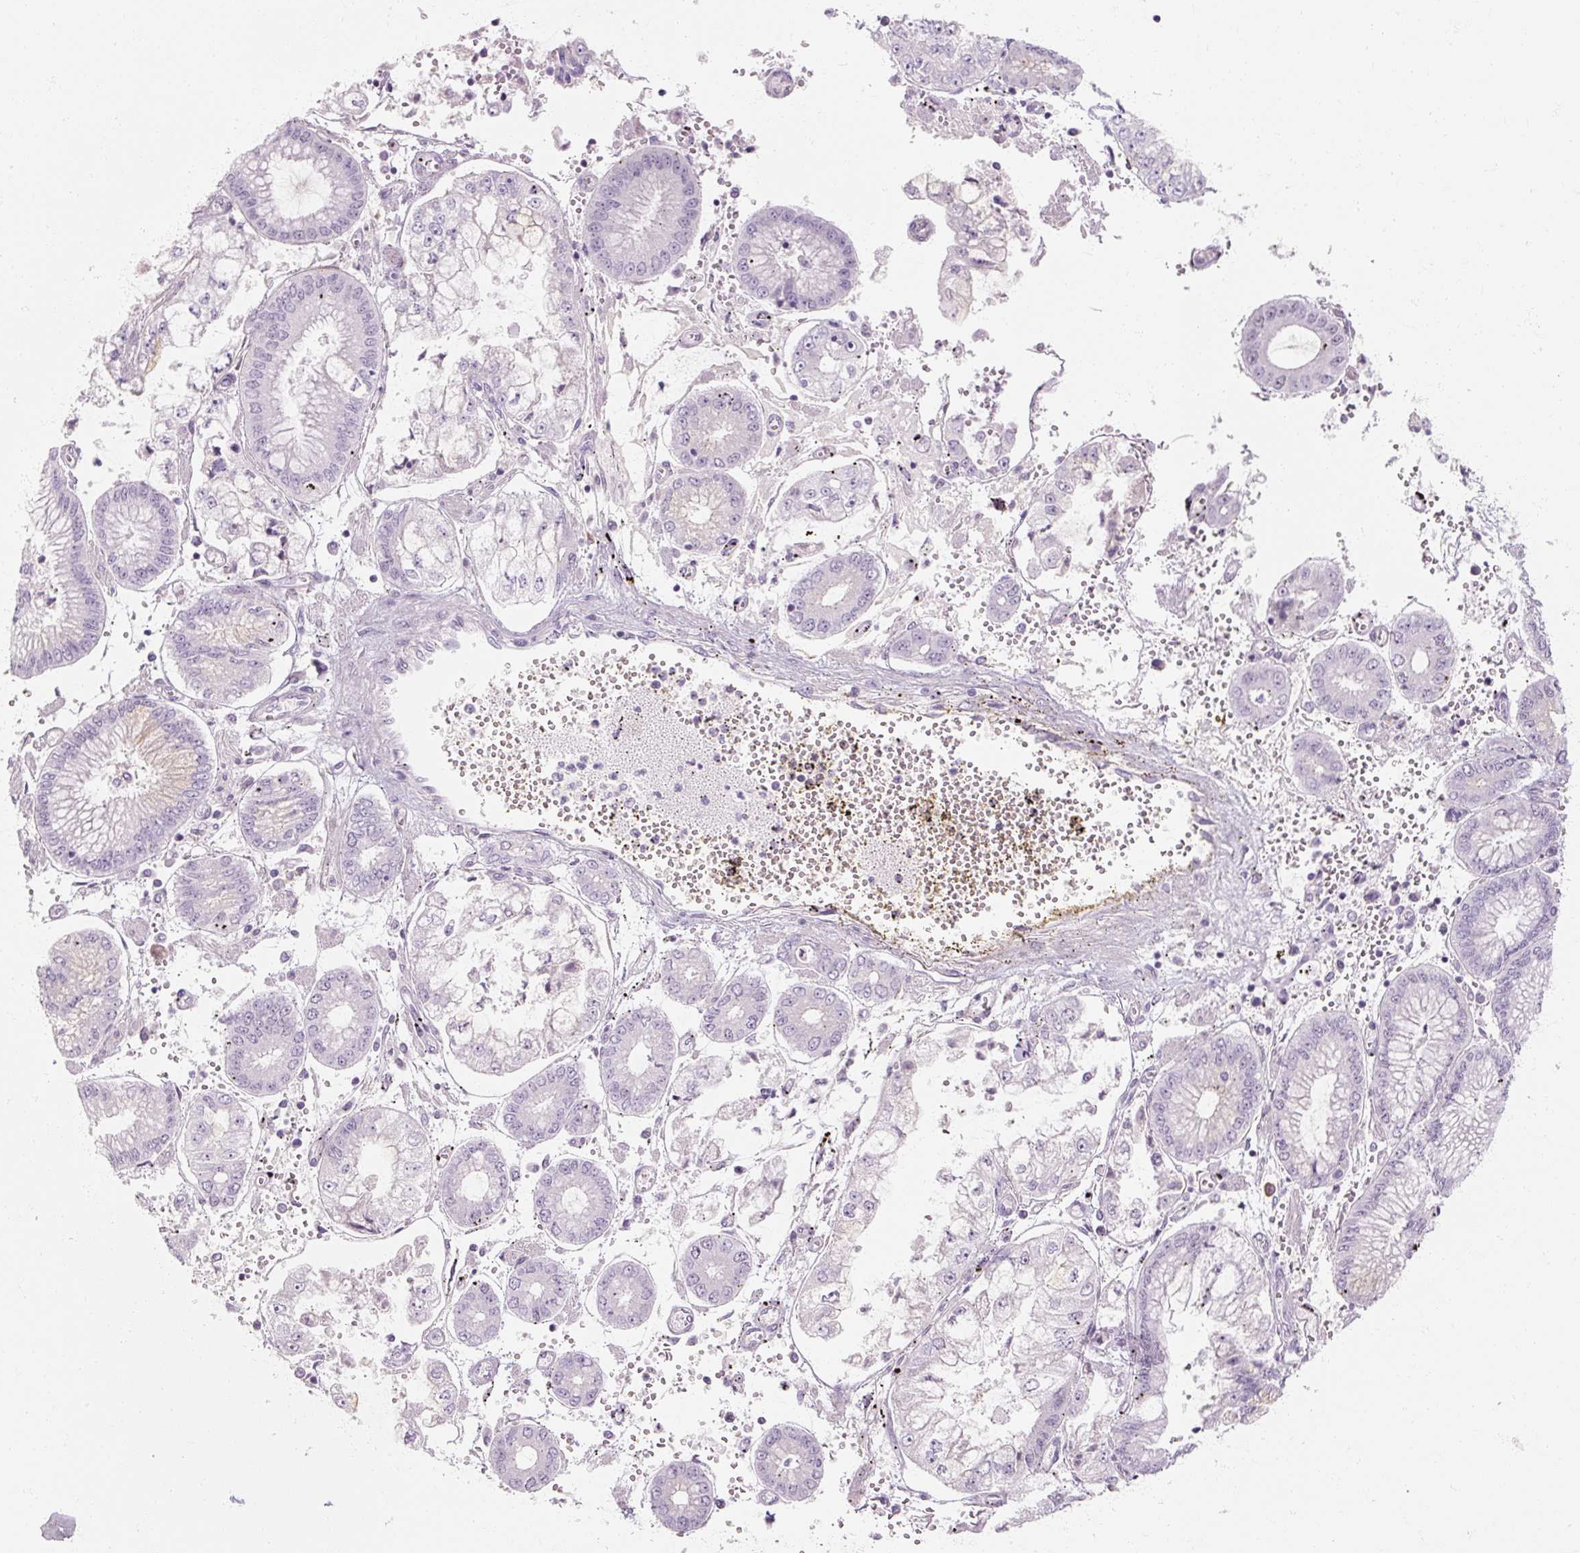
{"staining": {"intensity": "negative", "quantity": "none", "location": "none"}, "tissue": "stomach cancer", "cell_type": "Tumor cells", "image_type": "cancer", "snomed": [{"axis": "morphology", "description": "Adenocarcinoma, NOS"}, {"axis": "topography", "description": "Stomach"}], "caption": "A micrograph of adenocarcinoma (stomach) stained for a protein exhibits no brown staining in tumor cells. The staining is performed using DAB brown chromogen with nuclei counter-stained in using hematoxylin.", "gene": "NFE2L3", "patient": {"sex": "male", "age": 76}}